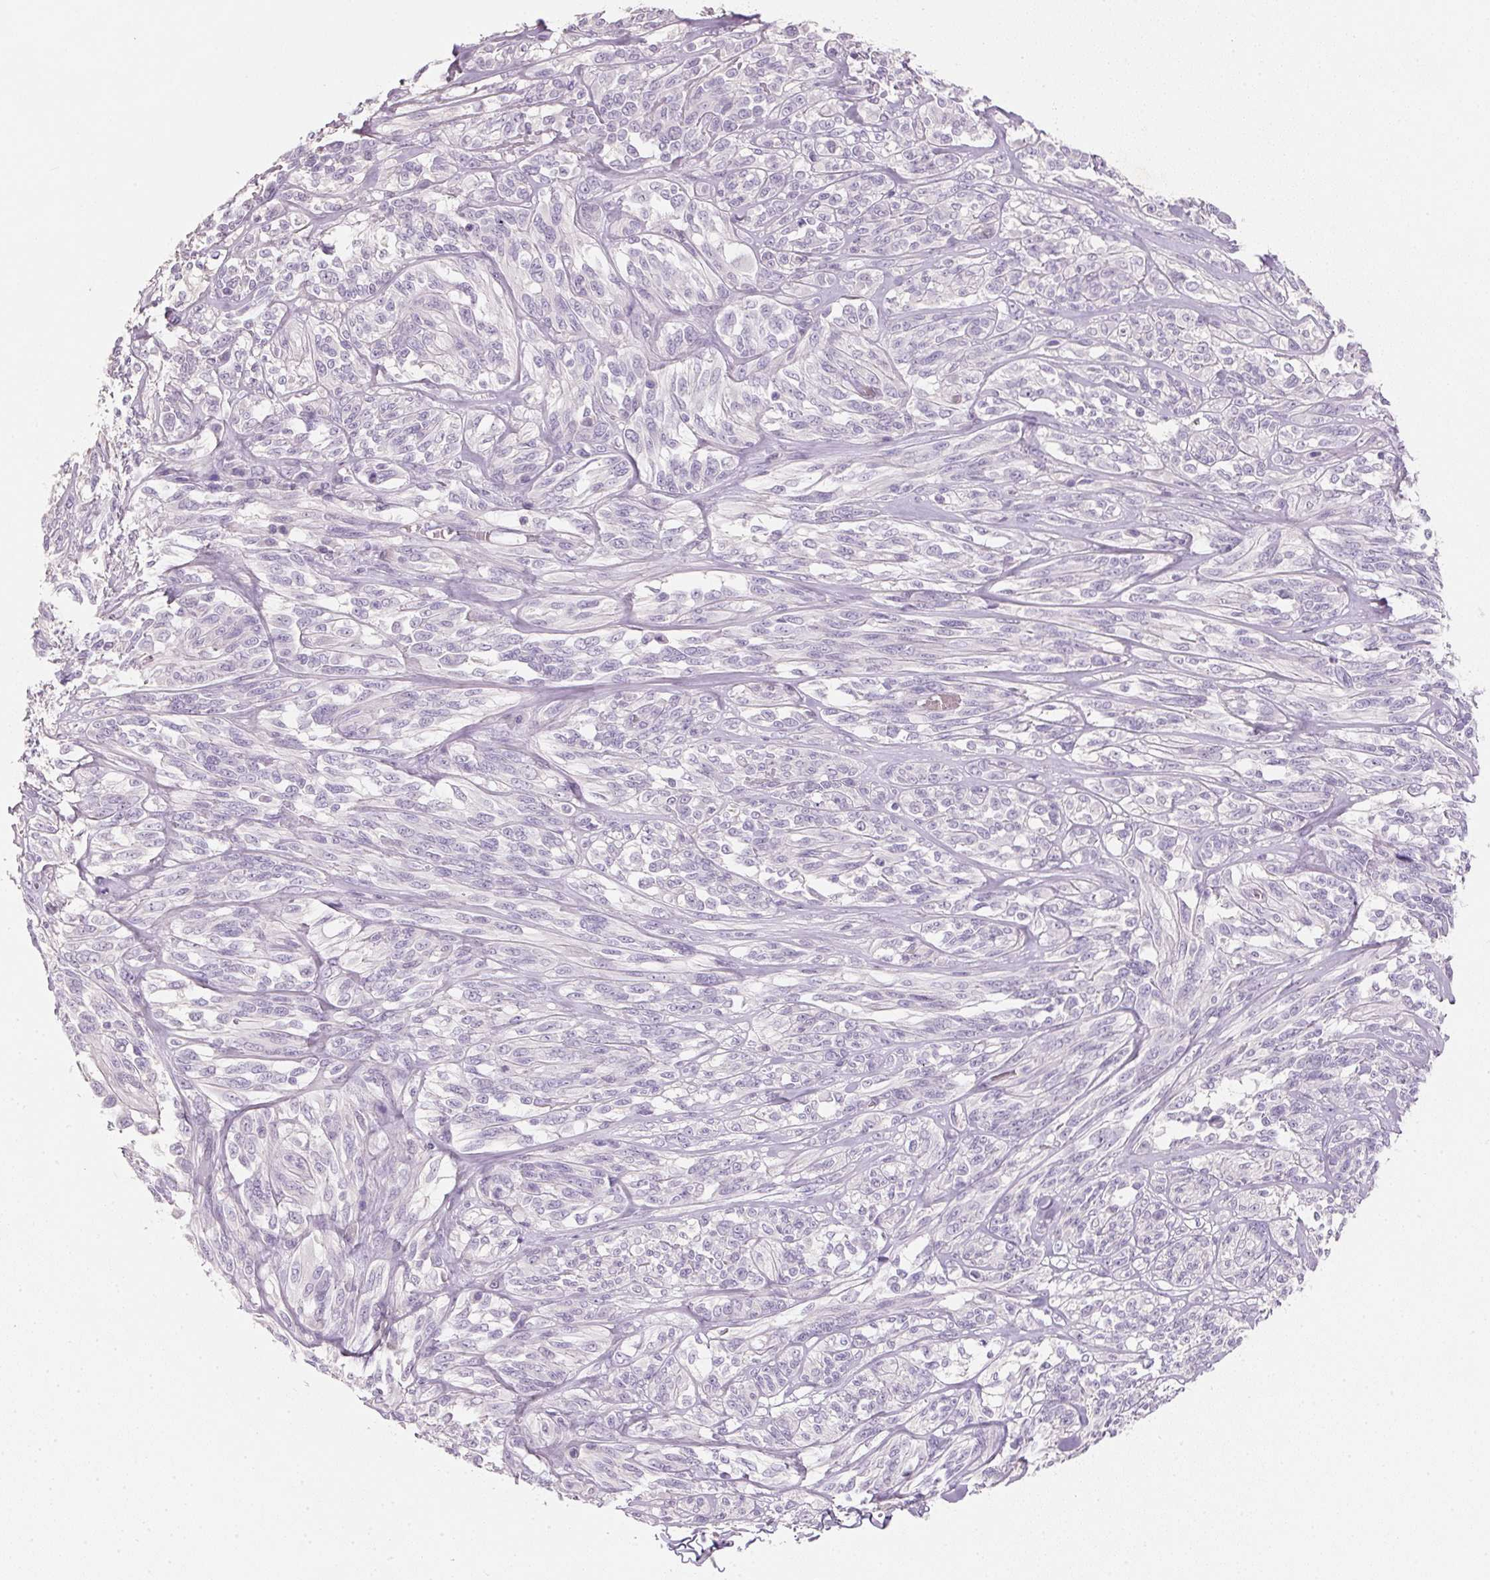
{"staining": {"intensity": "negative", "quantity": "none", "location": "none"}, "tissue": "melanoma", "cell_type": "Tumor cells", "image_type": "cancer", "snomed": [{"axis": "morphology", "description": "Malignant melanoma, NOS"}, {"axis": "topography", "description": "Skin"}], "caption": "Protein analysis of malignant melanoma shows no significant staining in tumor cells.", "gene": "HSD17B1", "patient": {"sex": "female", "age": 91}}